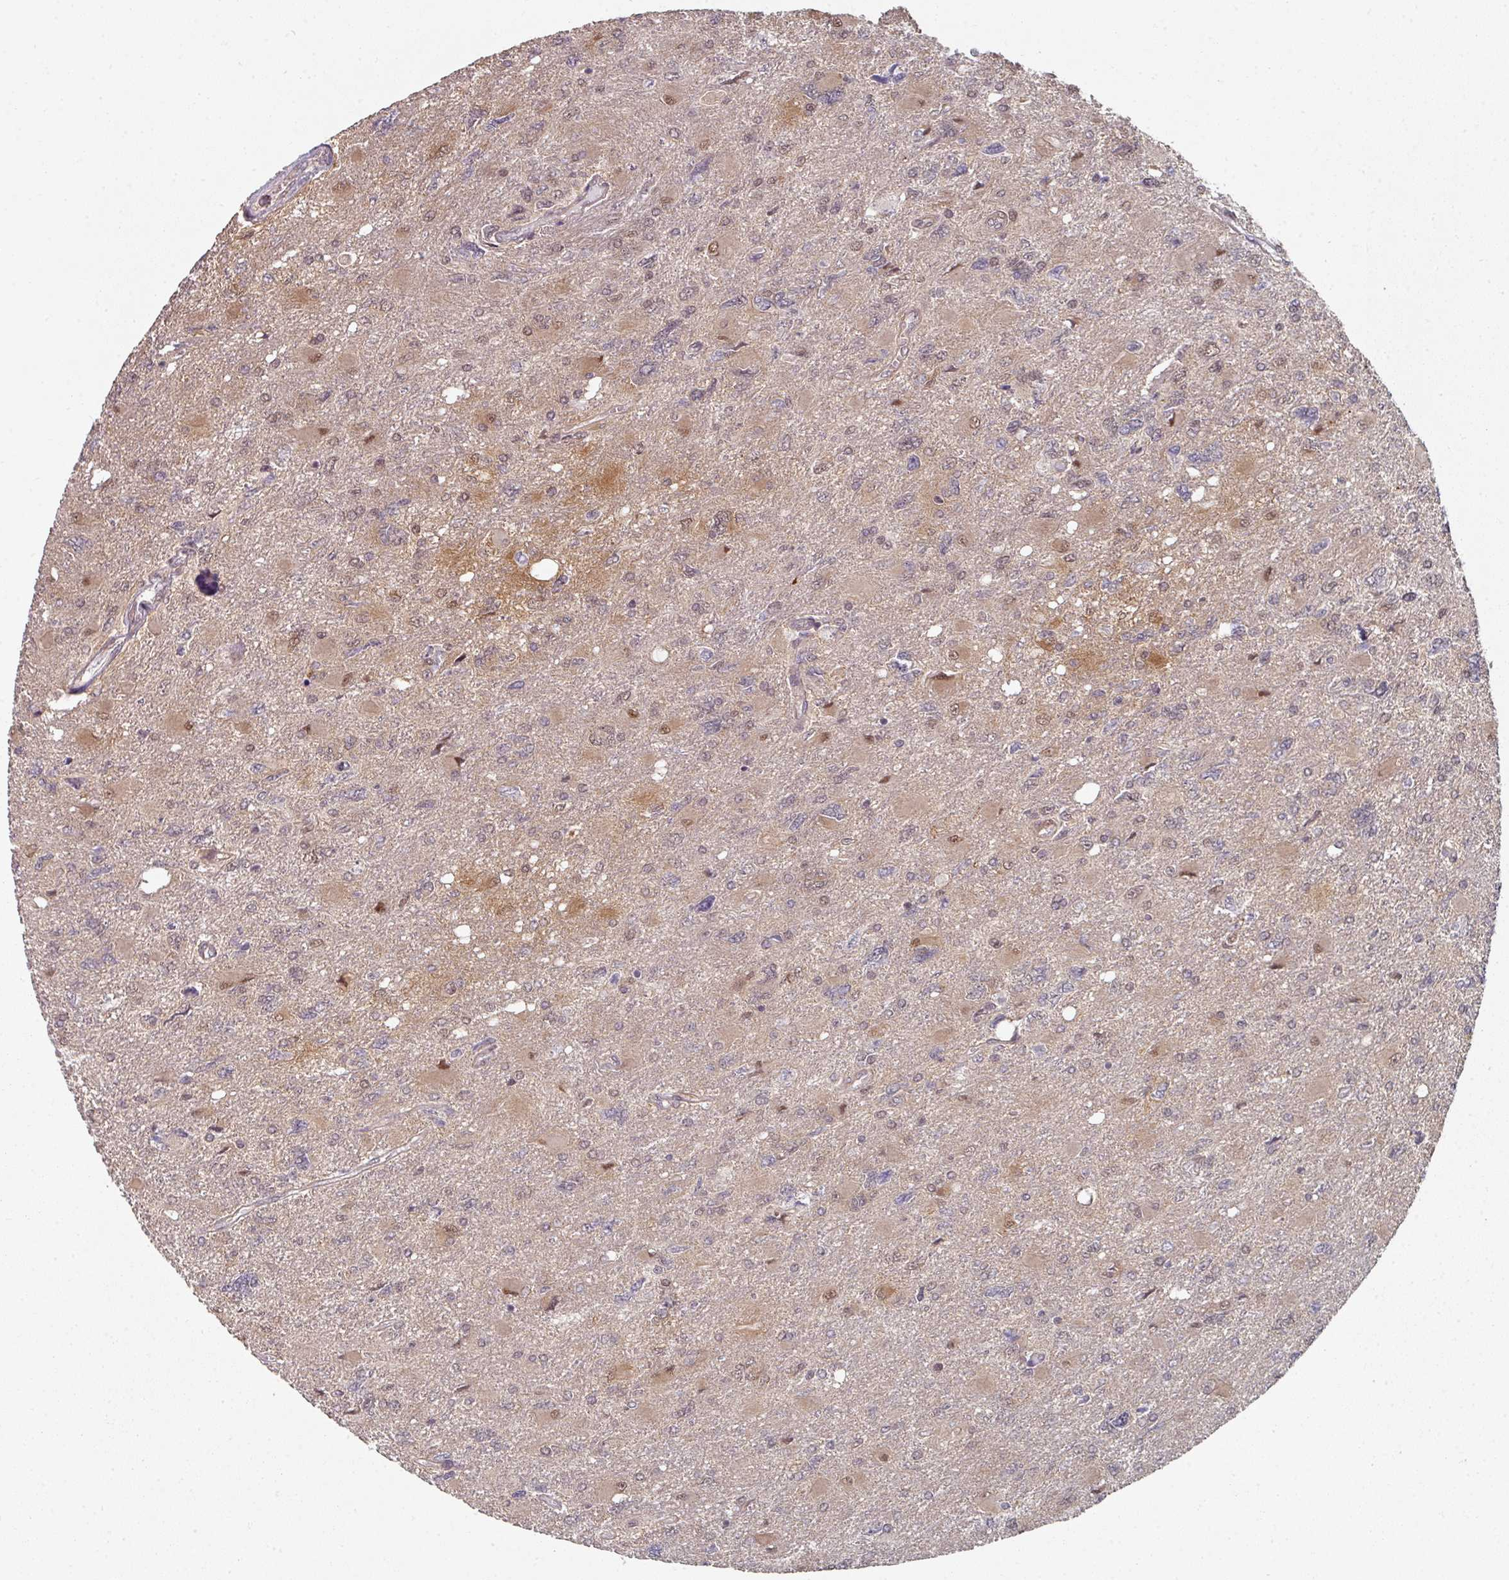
{"staining": {"intensity": "moderate", "quantity": "25%-75%", "location": "nuclear"}, "tissue": "glioma", "cell_type": "Tumor cells", "image_type": "cancer", "snomed": [{"axis": "morphology", "description": "Glioma, malignant, High grade"}, {"axis": "topography", "description": "Brain"}], "caption": "Brown immunohistochemical staining in glioma reveals moderate nuclear positivity in about 25%-75% of tumor cells. The protein is stained brown, and the nuclei are stained in blue (DAB (3,3'-diaminobenzidine) IHC with brightfield microscopy, high magnification).", "gene": "PSME3IP1", "patient": {"sex": "male", "age": 67}}